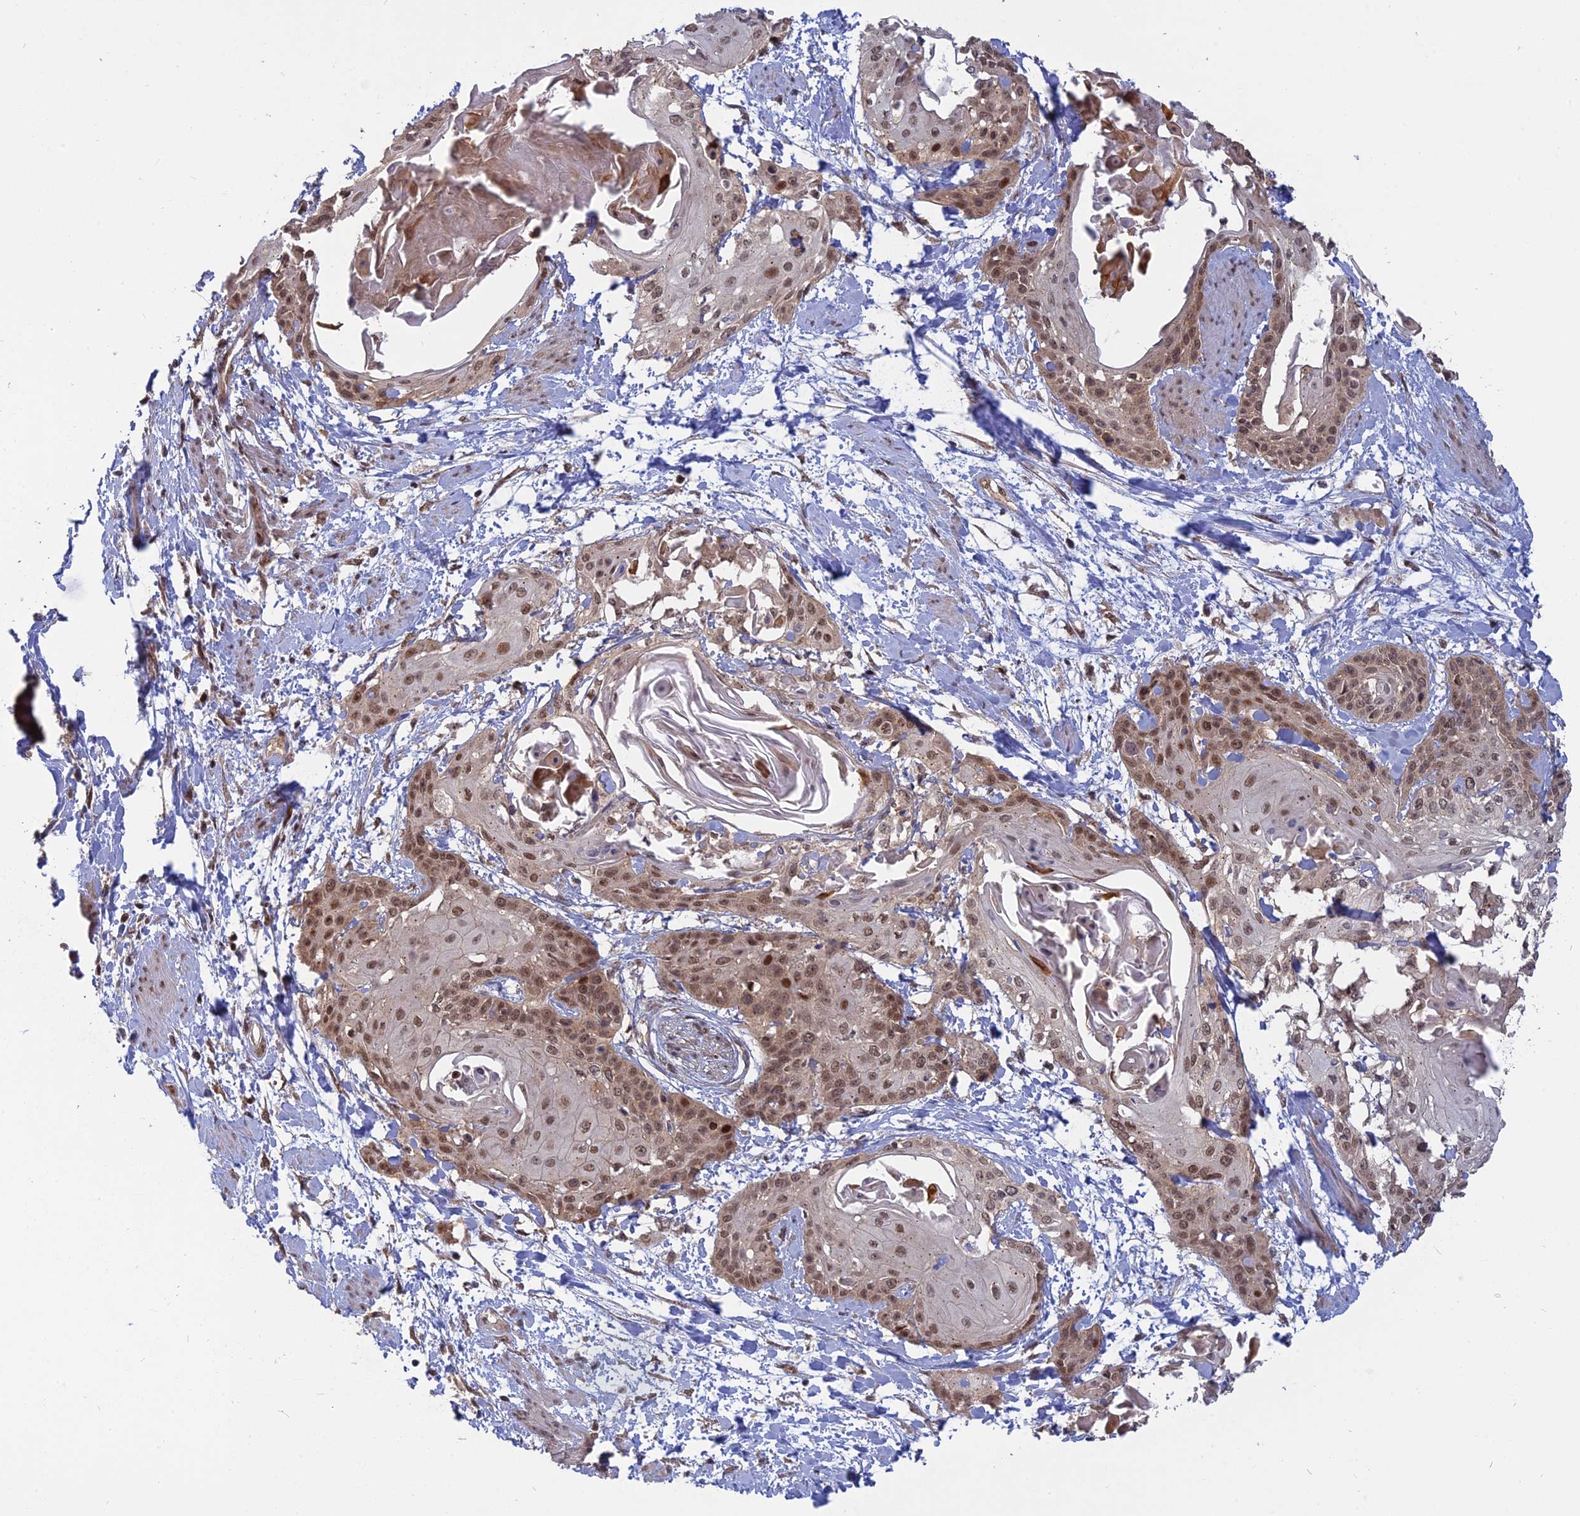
{"staining": {"intensity": "moderate", "quantity": ">75%", "location": "nuclear"}, "tissue": "cervical cancer", "cell_type": "Tumor cells", "image_type": "cancer", "snomed": [{"axis": "morphology", "description": "Squamous cell carcinoma, NOS"}, {"axis": "topography", "description": "Cervix"}], "caption": "The photomicrograph demonstrates immunohistochemical staining of cervical cancer. There is moderate nuclear positivity is appreciated in about >75% of tumor cells. Nuclei are stained in blue.", "gene": "PKIG", "patient": {"sex": "female", "age": 57}}